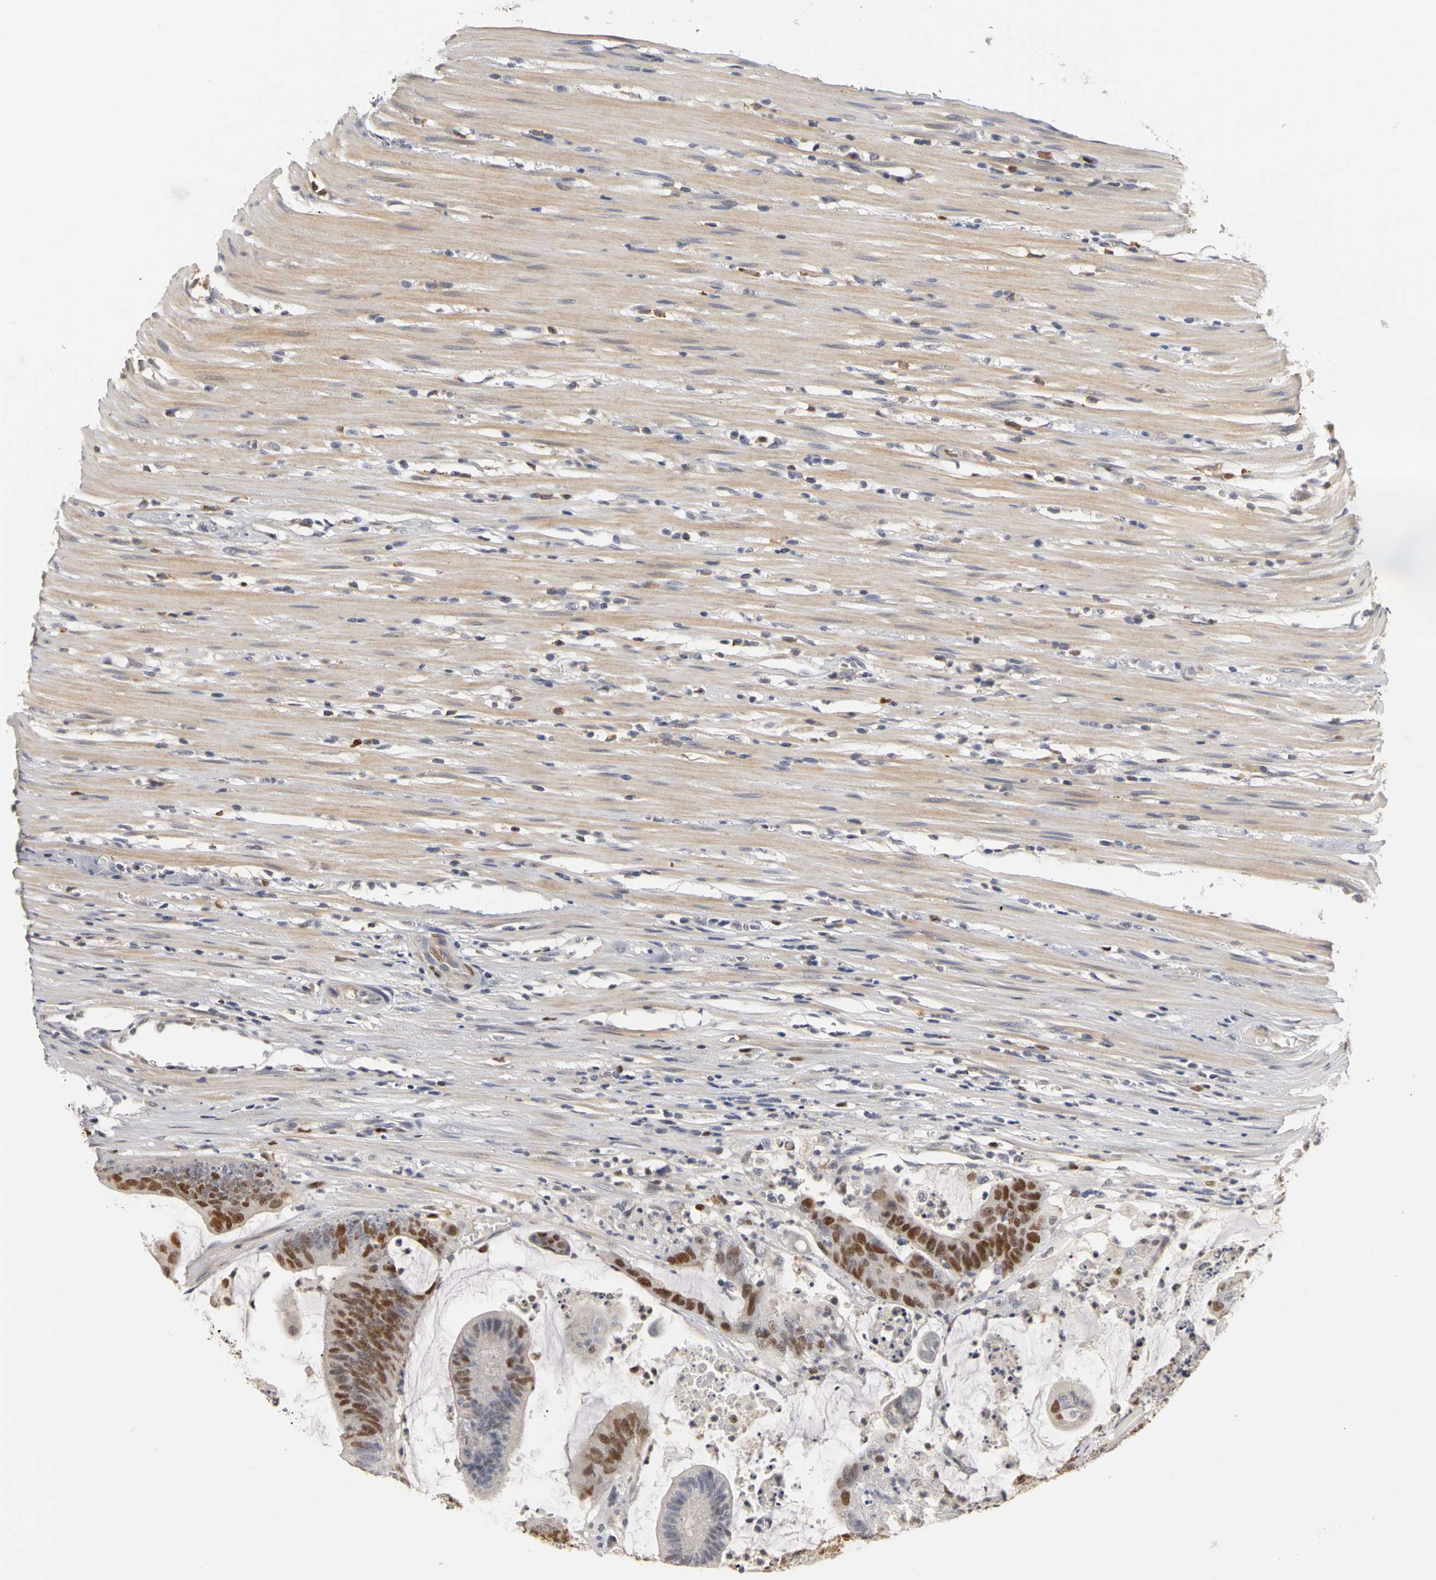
{"staining": {"intensity": "strong", "quantity": "25%-75%", "location": "nuclear"}, "tissue": "colorectal cancer", "cell_type": "Tumor cells", "image_type": "cancer", "snomed": [{"axis": "morphology", "description": "Adenocarcinoma, NOS"}, {"axis": "topography", "description": "Rectum"}], "caption": "This photomicrograph reveals adenocarcinoma (colorectal) stained with immunohistochemistry (IHC) to label a protein in brown. The nuclear of tumor cells show strong positivity for the protein. Nuclei are counter-stained blue.", "gene": "MCM6", "patient": {"sex": "female", "age": 66}}